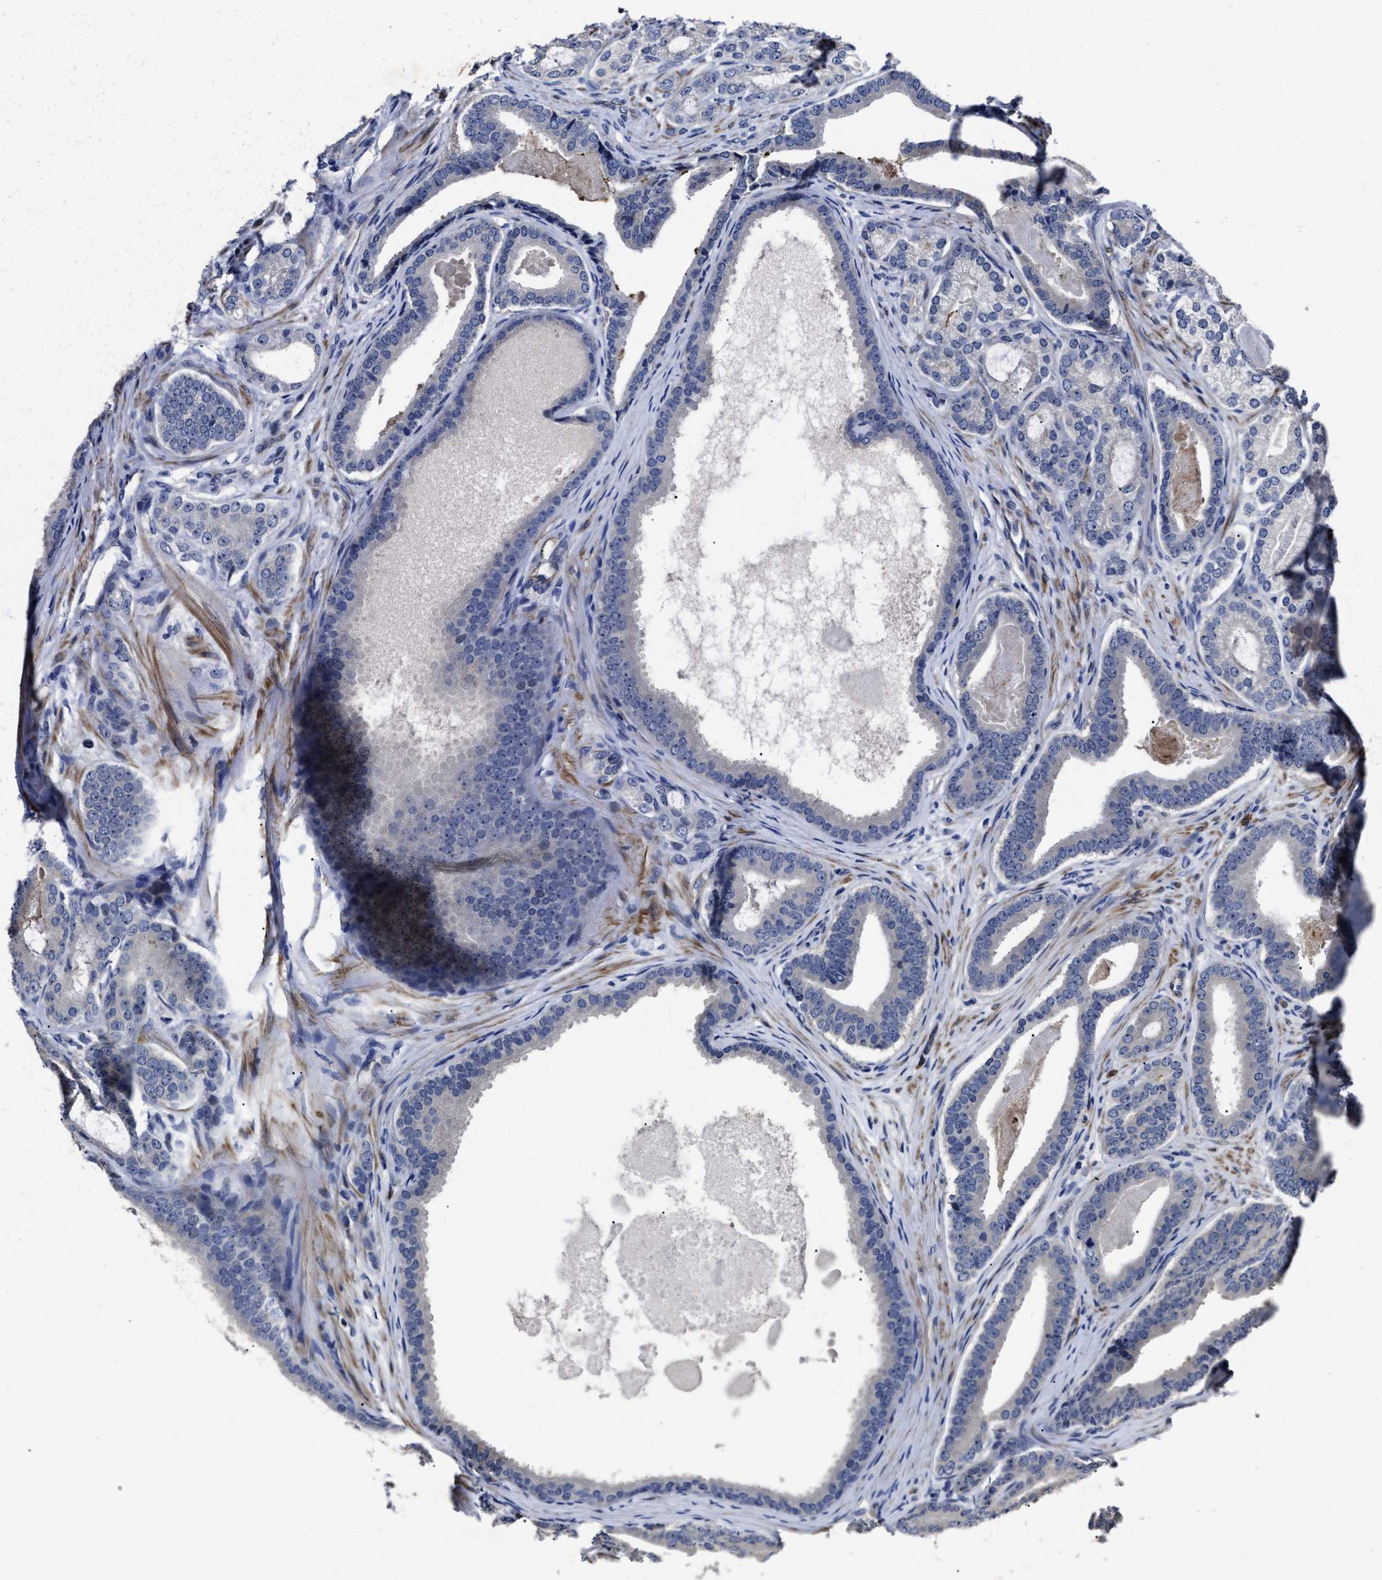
{"staining": {"intensity": "negative", "quantity": "none", "location": "none"}, "tissue": "prostate cancer", "cell_type": "Tumor cells", "image_type": "cancer", "snomed": [{"axis": "morphology", "description": "Adenocarcinoma, High grade"}, {"axis": "topography", "description": "Prostate"}], "caption": "This photomicrograph is of prostate adenocarcinoma (high-grade) stained with immunohistochemistry (IHC) to label a protein in brown with the nuclei are counter-stained blue. There is no expression in tumor cells. (Immunohistochemistry, brightfield microscopy, high magnification).", "gene": "RSBN1L", "patient": {"sex": "male", "age": 60}}